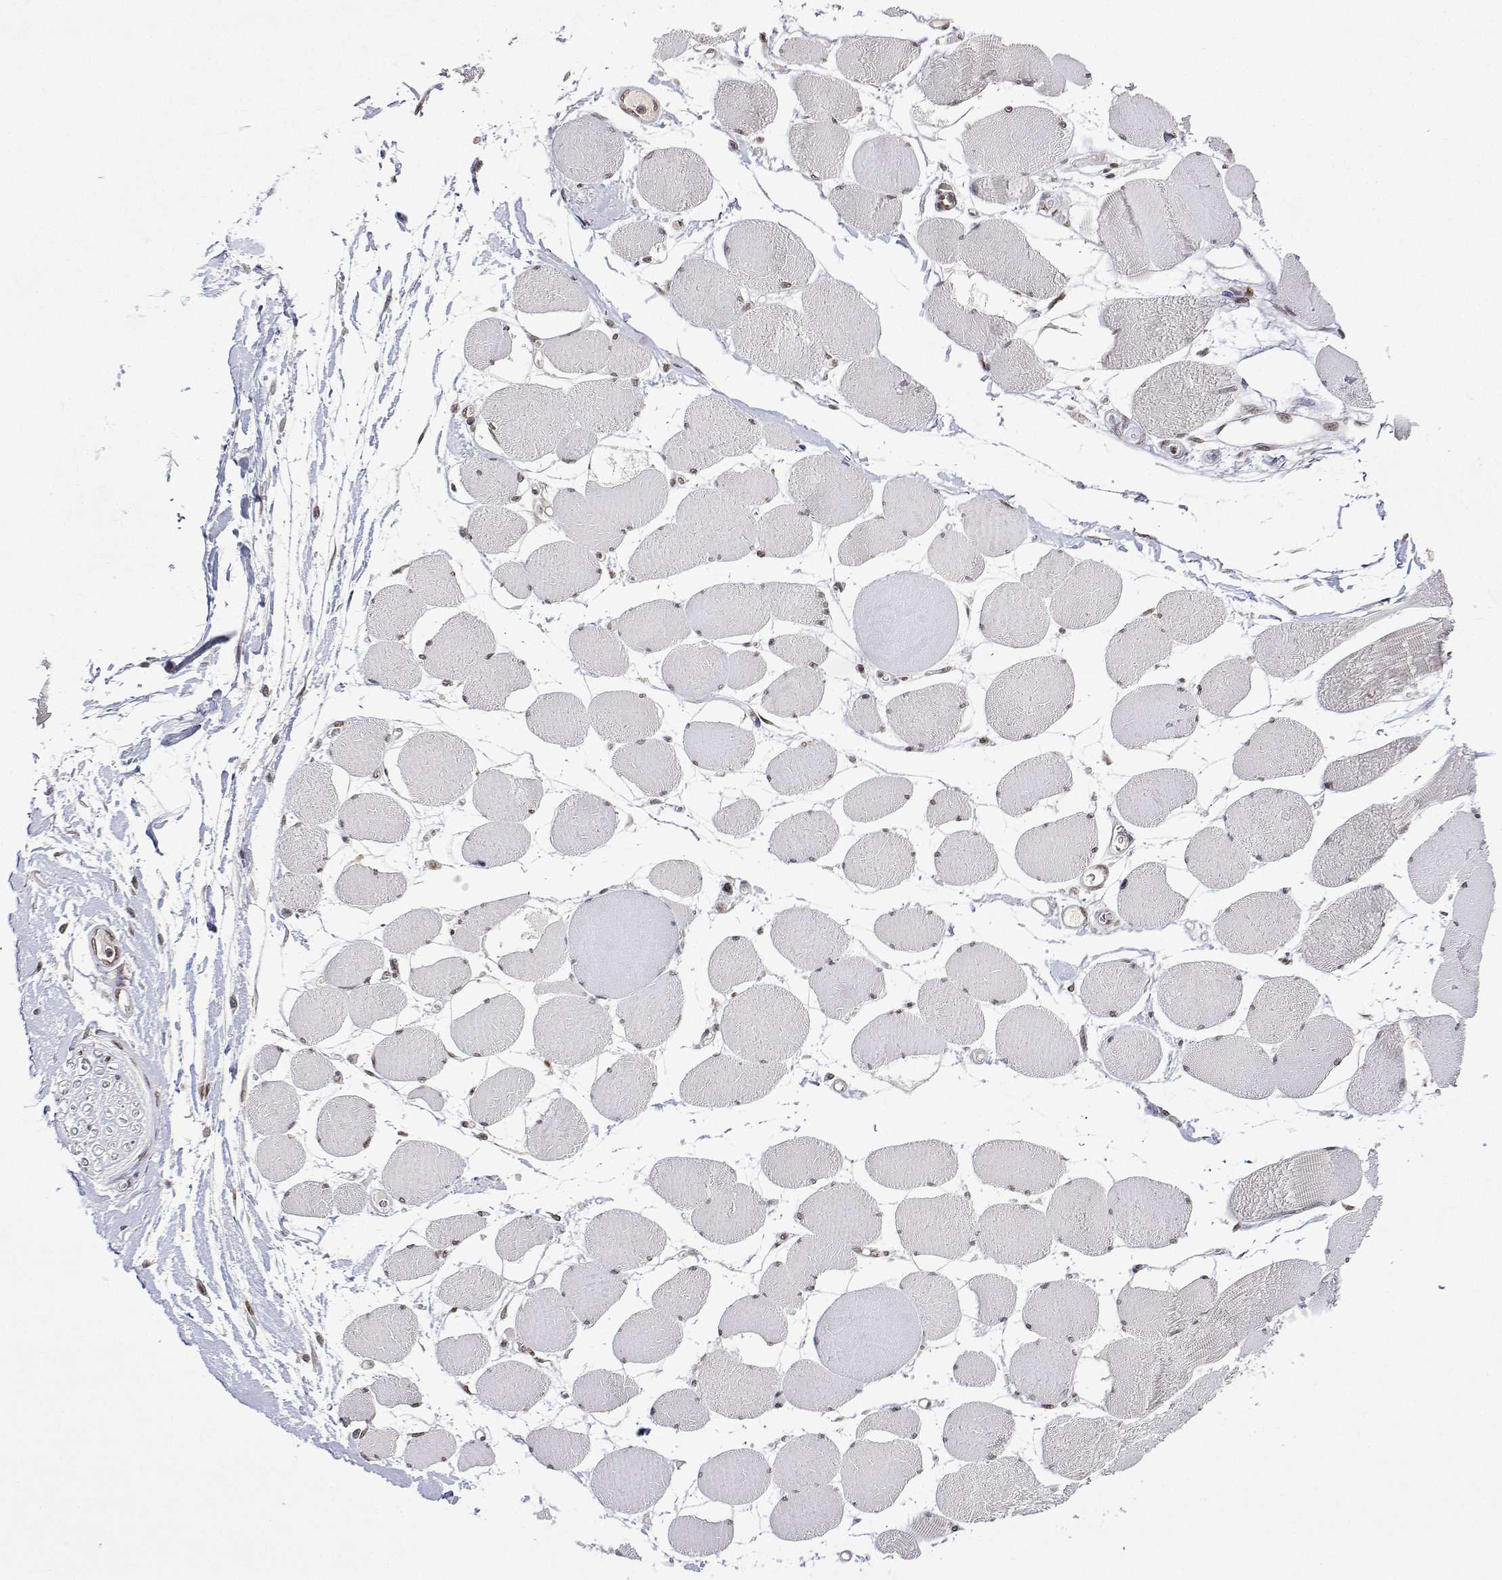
{"staining": {"intensity": "weak", "quantity": "25%-75%", "location": "nuclear"}, "tissue": "skeletal muscle", "cell_type": "Myocytes", "image_type": "normal", "snomed": [{"axis": "morphology", "description": "Normal tissue, NOS"}, {"axis": "topography", "description": "Skeletal muscle"}], "caption": "This is a micrograph of IHC staining of unremarkable skeletal muscle, which shows weak expression in the nuclear of myocytes.", "gene": "XPC", "patient": {"sex": "female", "age": 75}}